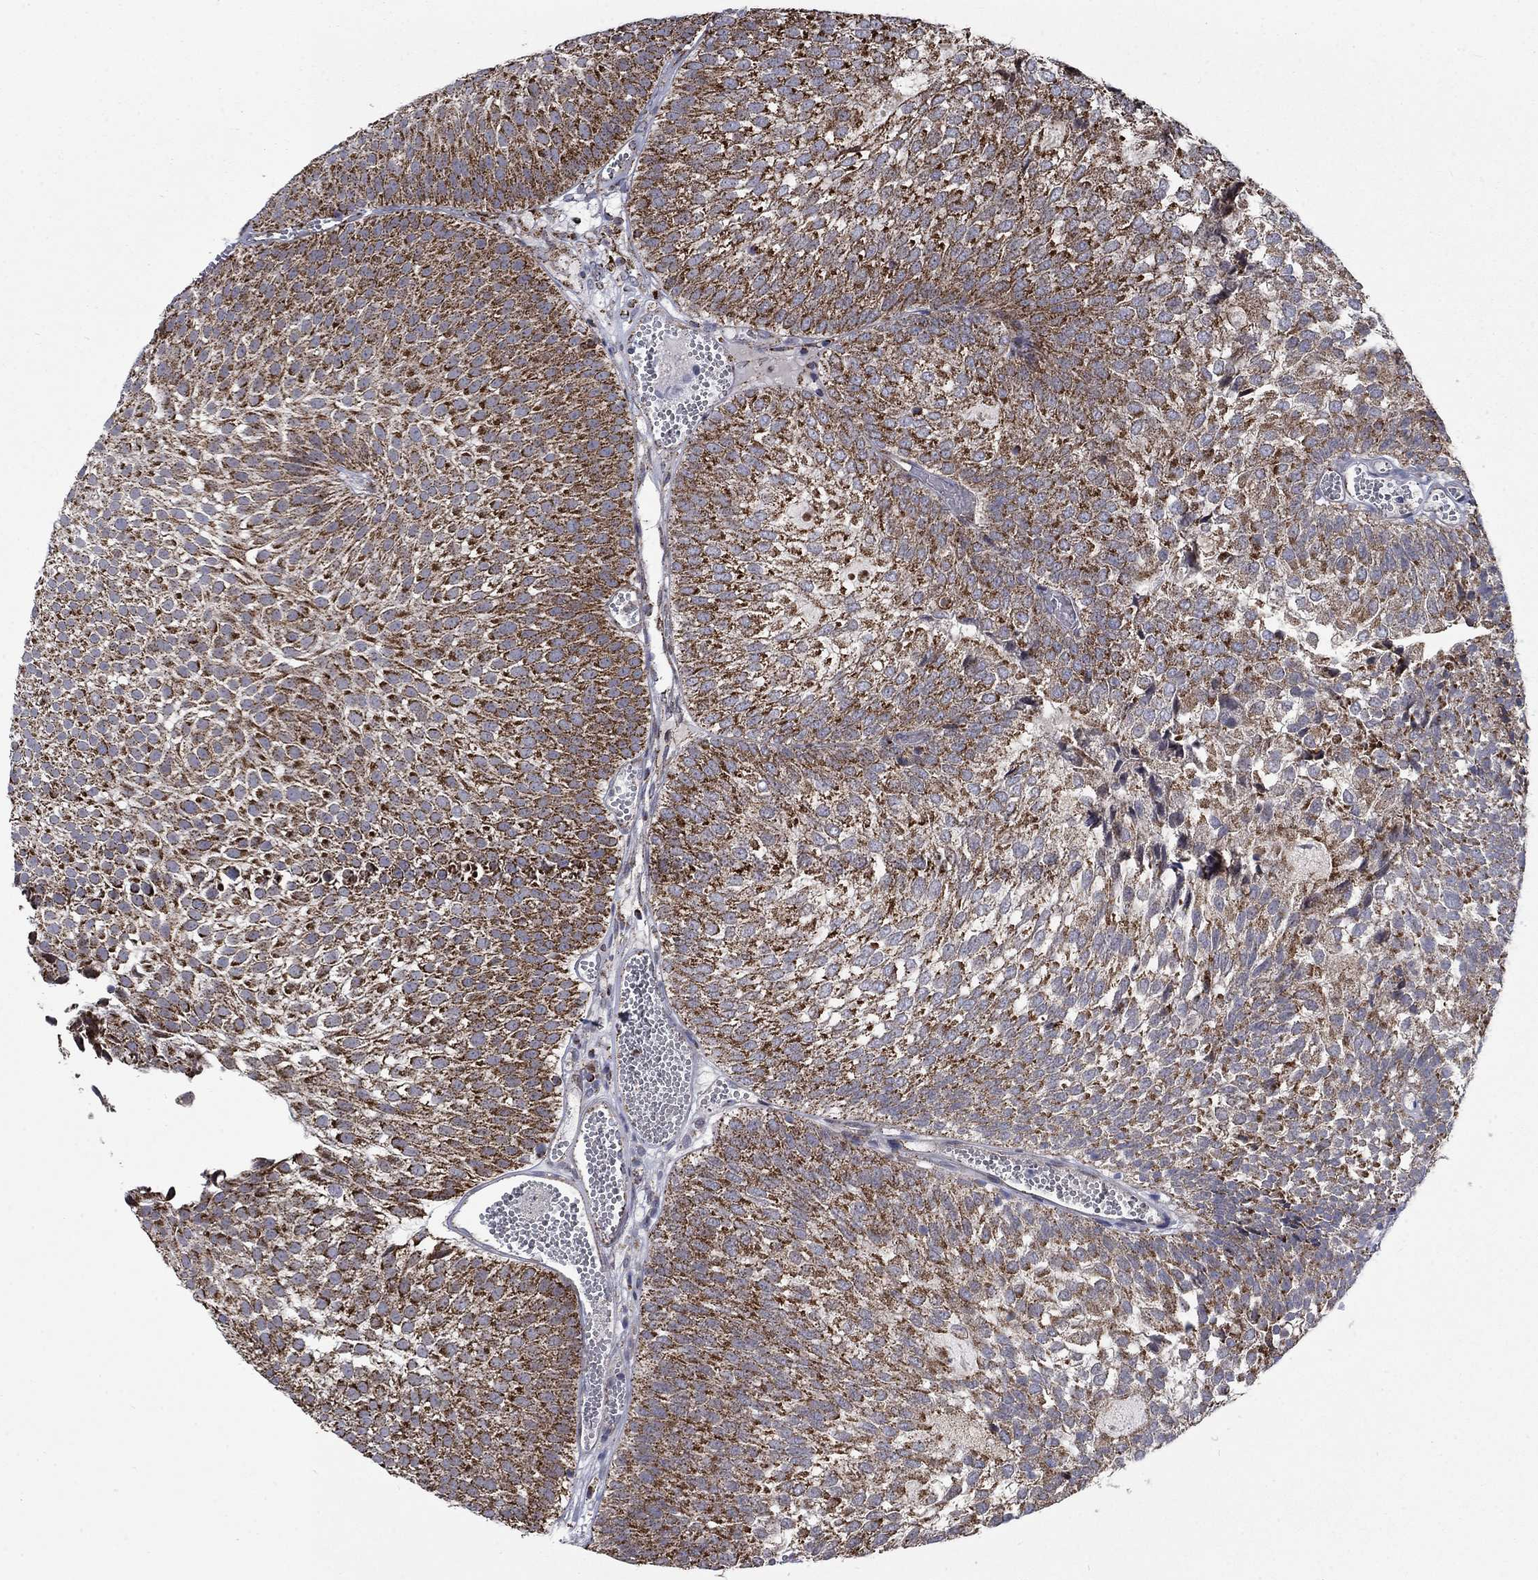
{"staining": {"intensity": "strong", "quantity": "25%-75%", "location": "cytoplasmic/membranous"}, "tissue": "urothelial cancer", "cell_type": "Tumor cells", "image_type": "cancer", "snomed": [{"axis": "morphology", "description": "Urothelial carcinoma, Low grade"}, {"axis": "topography", "description": "Urinary bladder"}], "caption": "Human urothelial carcinoma (low-grade) stained for a protein (brown) exhibits strong cytoplasmic/membranous positive staining in about 25%-75% of tumor cells.", "gene": "MOAP1", "patient": {"sex": "male", "age": 52}}